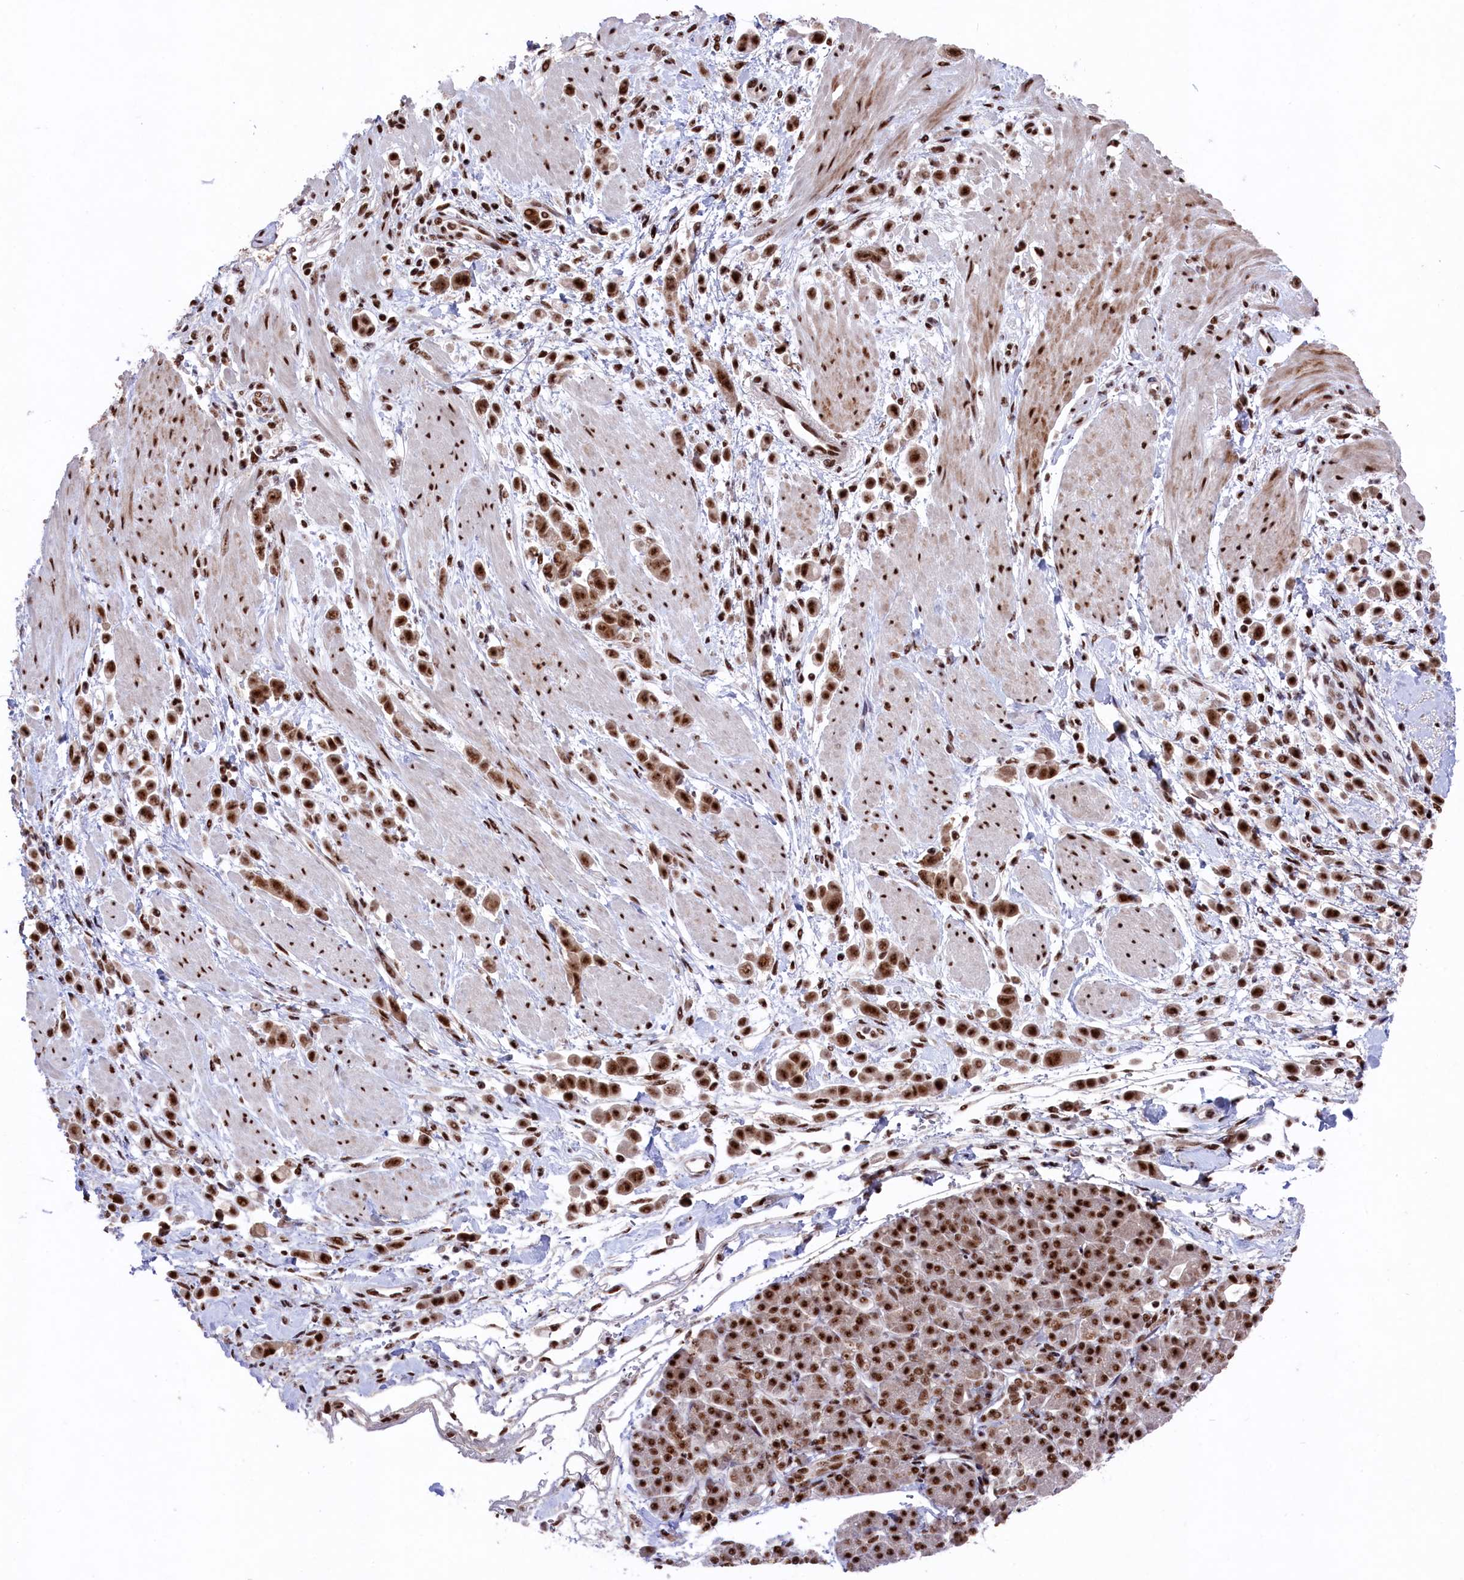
{"staining": {"intensity": "strong", "quantity": ">75%", "location": "cytoplasmic/membranous,nuclear"}, "tissue": "pancreatic cancer", "cell_type": "Tumor cells", "image_type": "cancer", "snomed": [{"axis": "morphology", "description": "Normal tissue, NOS"}, {"axis": "morphology", "description": "Adenocarcinoma, NOS"}, {"axis": "topography", "description": "Pancreas"}], "caption": "High-magnification brightfield microscopy of adenocarcinoma (pancreatic) stained with DAB (brown) and counterstained with hematoxylin (blue). tumor cells exhibit strong cytoplasmic/membranous and nuclear positivity is appreciated in about>75% of cells.", "gene": "PRPF31", "patient": {"sex": "female", "age": 64}}